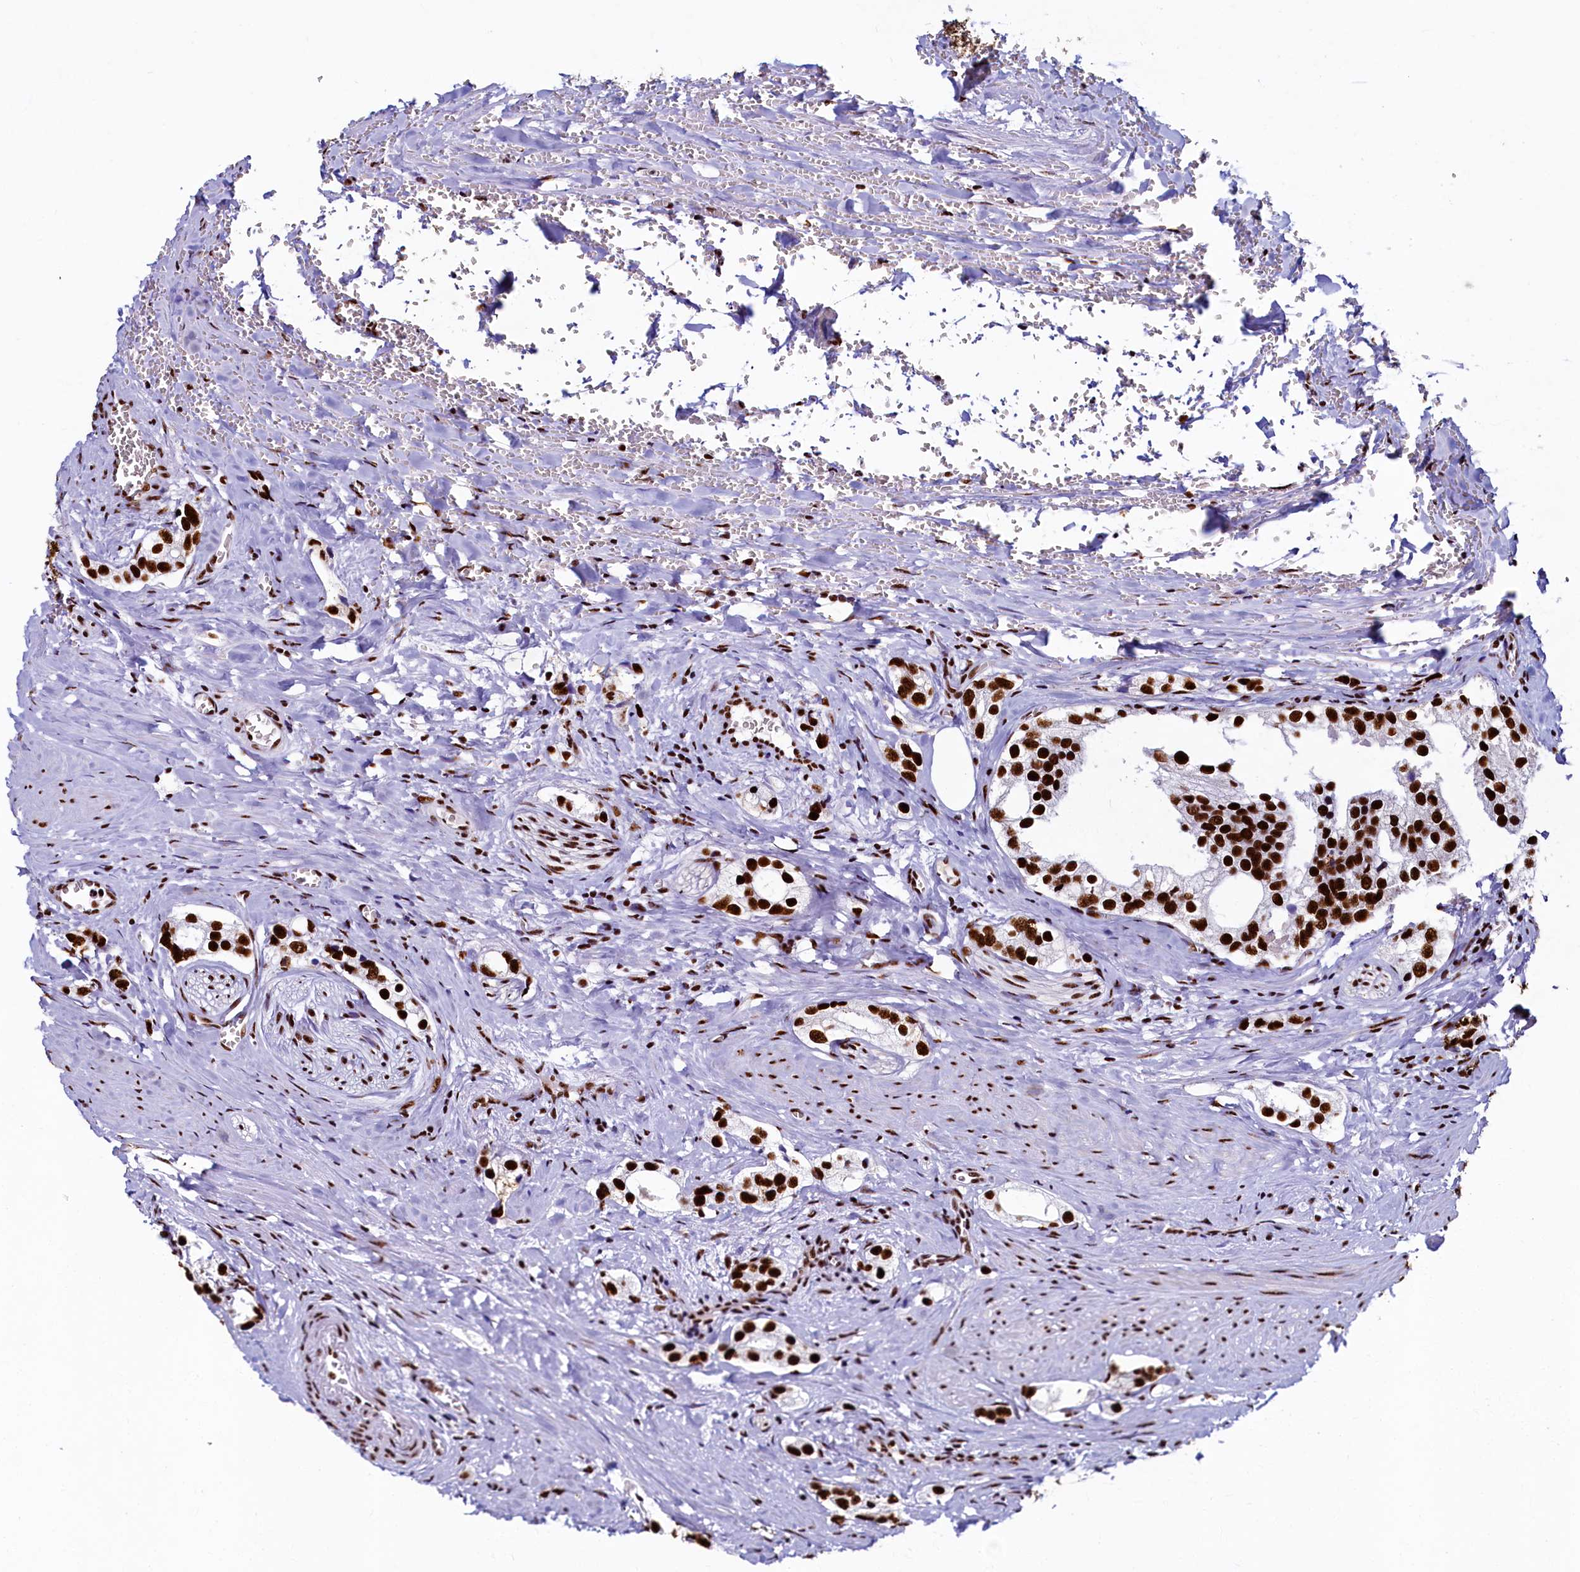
{"staining": {"intensity": "strong", "quantity": ">75%", "location": "nuclear"}, "tissue": "prostate cancer", "cell_type": "Tumor cells", "image_type": "cancer", "snomed": [{"axis": "morphology", "description": "Adenocarcinoma, High grade"}, {"axis": "topography", "description": "Prostate"}], "caption": "The image reveals a brown stain indicating the presence of a protein in the nuclear of tumor cells in prostate cancer. Immunohistochemistry (ihc) stains the protein in brown and the nuclei are stained blue.", "gene": "SRRM2", "patient": {"sex": "male", "age": 66}}